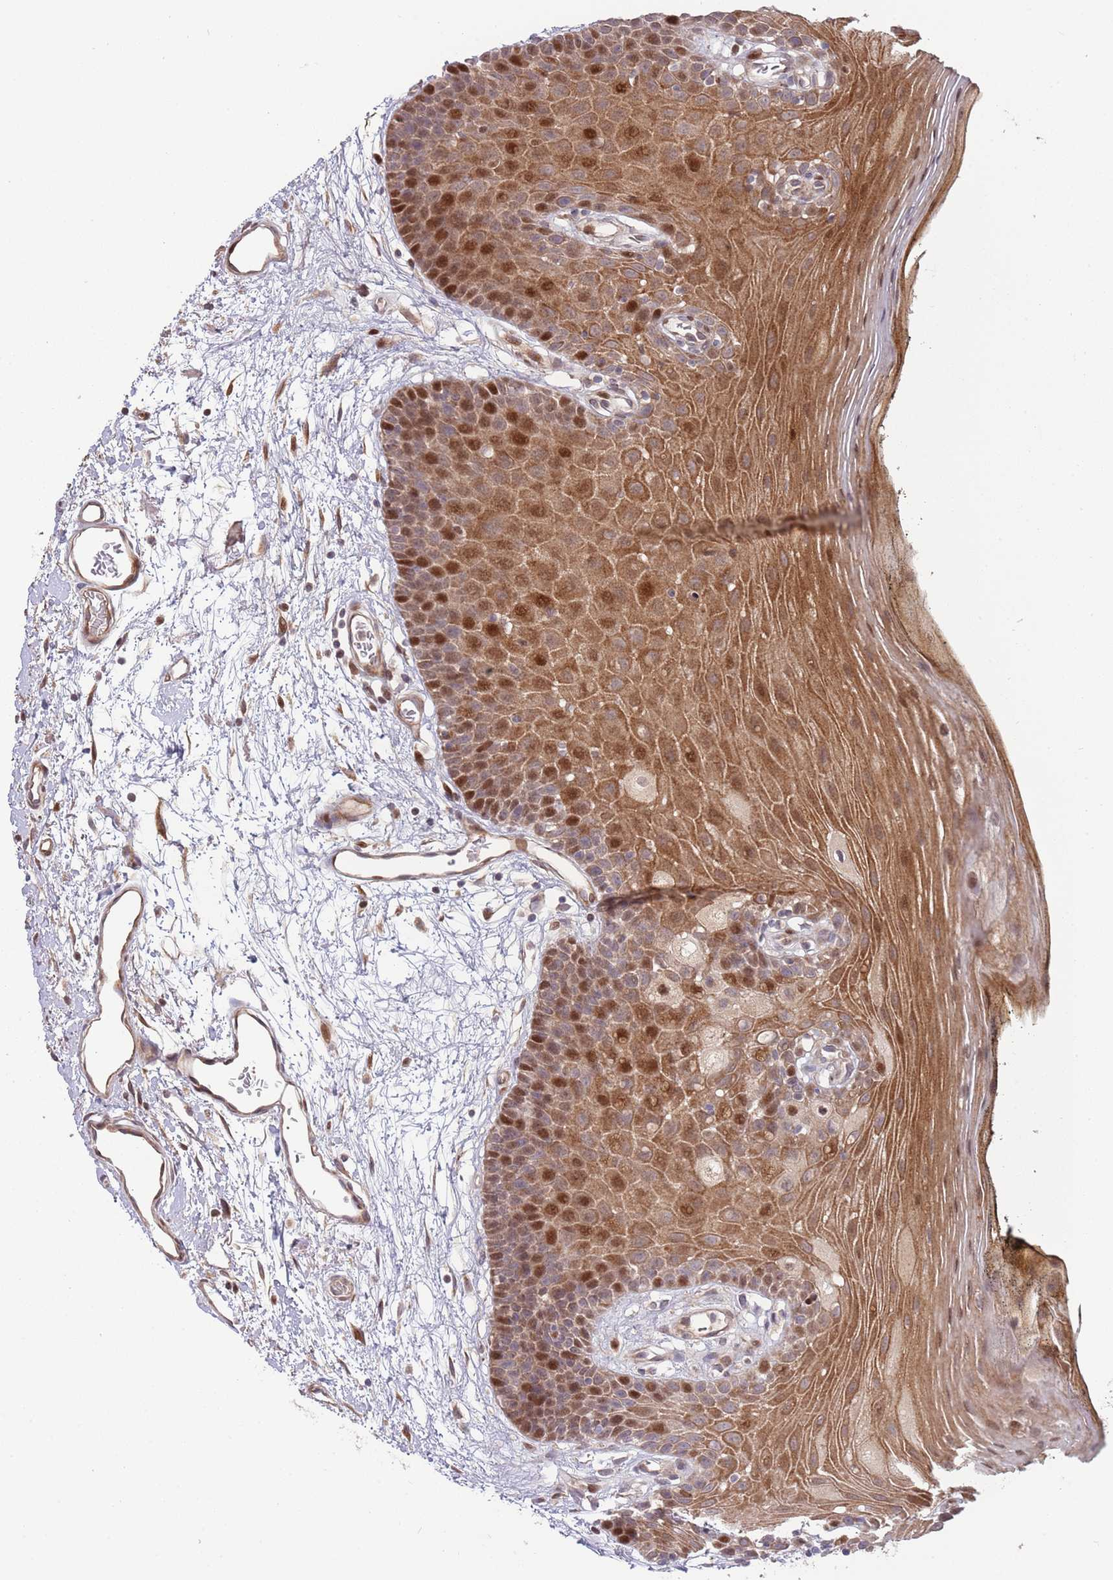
{"staining": {"intensity": "moderate", "quantity": ">75%", "location": "cytoplasmic/membranous,nuclear"}, "tissue": "oral mucosa", "cell_type": "Squamous epithelial cells", "image_type": "normal", "snomed": [{"axis": "morphology", "description": "Normal tissue, NOS"}, {"axis": "topography", "description": "Oral tissue"}, {"axis": "topography", "description": "Tounge, NOS"}], "caption": "The immunohistochemical stain labels moderate cytoplasmic/membranous,nuclear positivity in squamous epithelial cells of unremarkable oral mucosa. (brown staining indicates protein expression, while blue staining denotes nuclei).", "gene": "SYNDIG1L", "patient": {"sex": "female", "age": 81}}